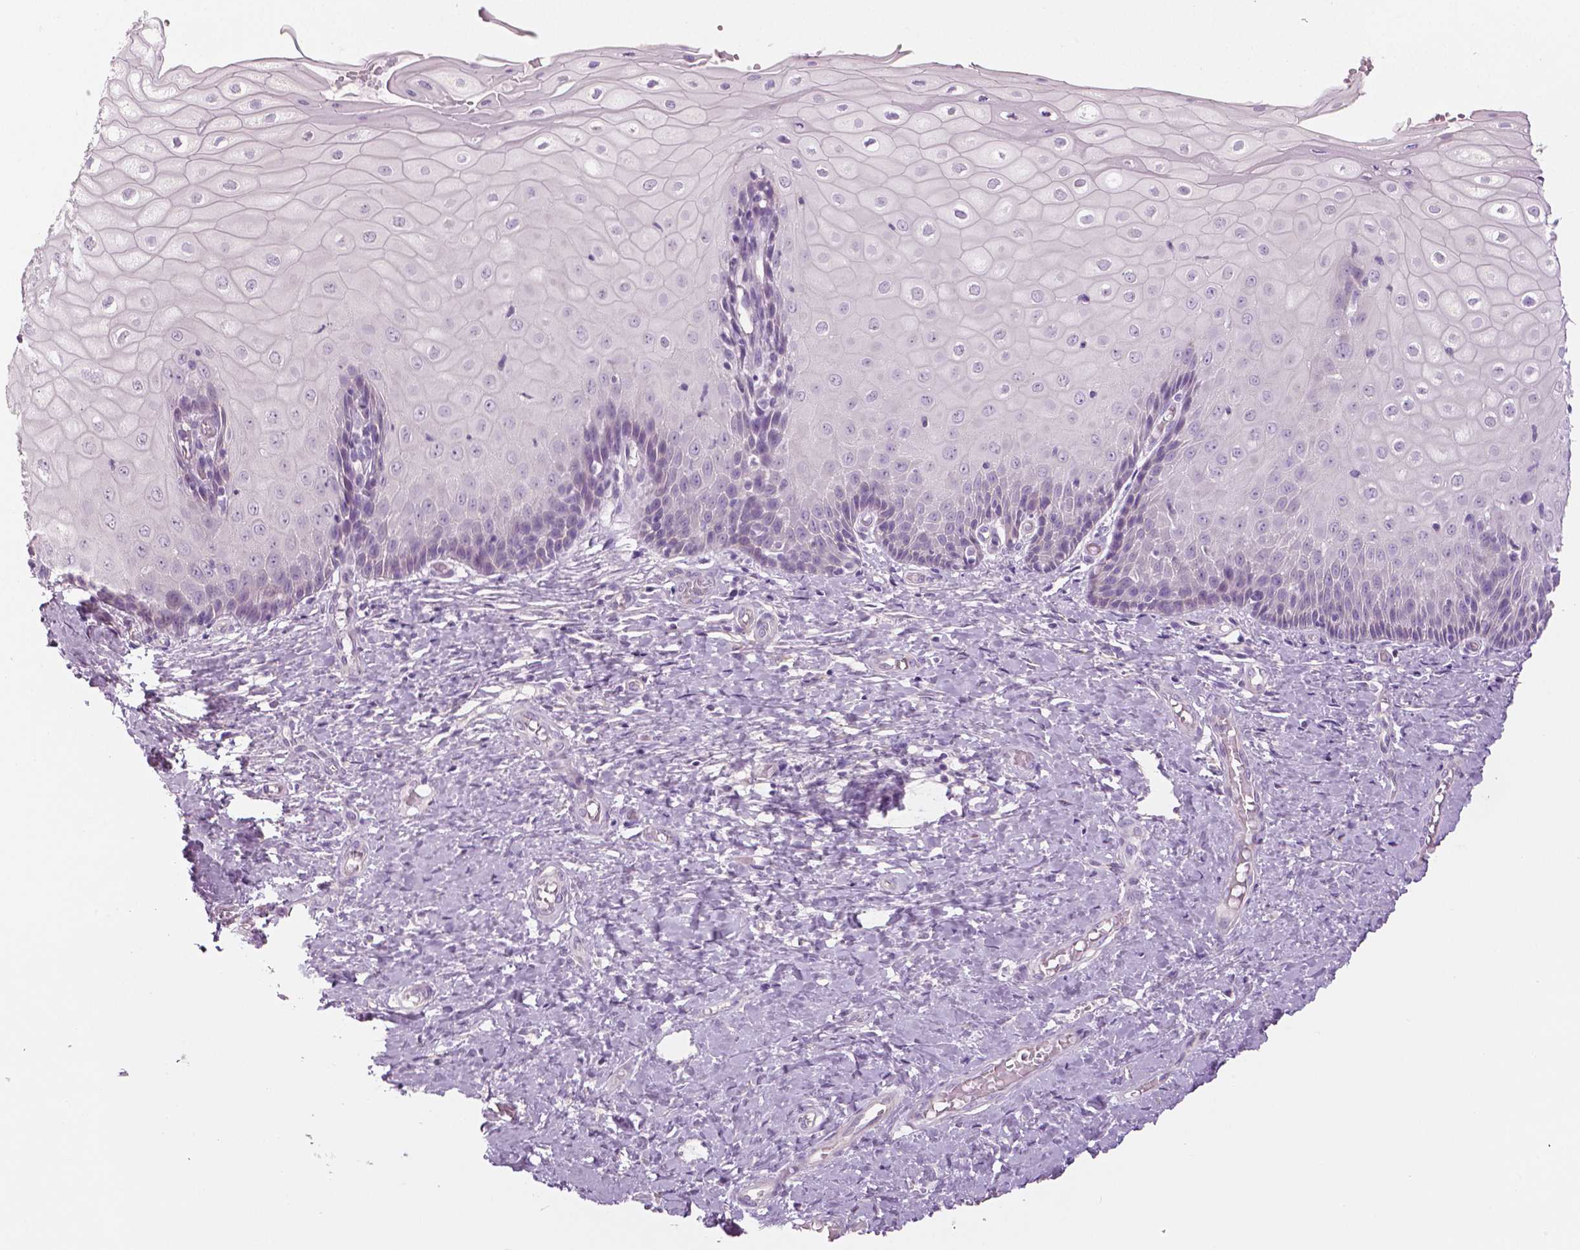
{"staining": {"intensity": "moderate", "quantity": "<25%", "location": "cytoplasmic/membranous"}, "tissue": "cervix", "cell_type": "Glandular cells", "image_type": "normal", "snomed": [{"axis": "morphology", "description": "Normal tissue, NOS"}, {"axis": "topography", "description": "Cervix"}], "caption": "DAB immunohistochemical staining of normal cervix exhibits moderate cytoplasmic/membranous protein positivity in approximately <25% of glandular cells.", "gene": "SLC24A1", "patient": {"sex": "female", "age": 37}}